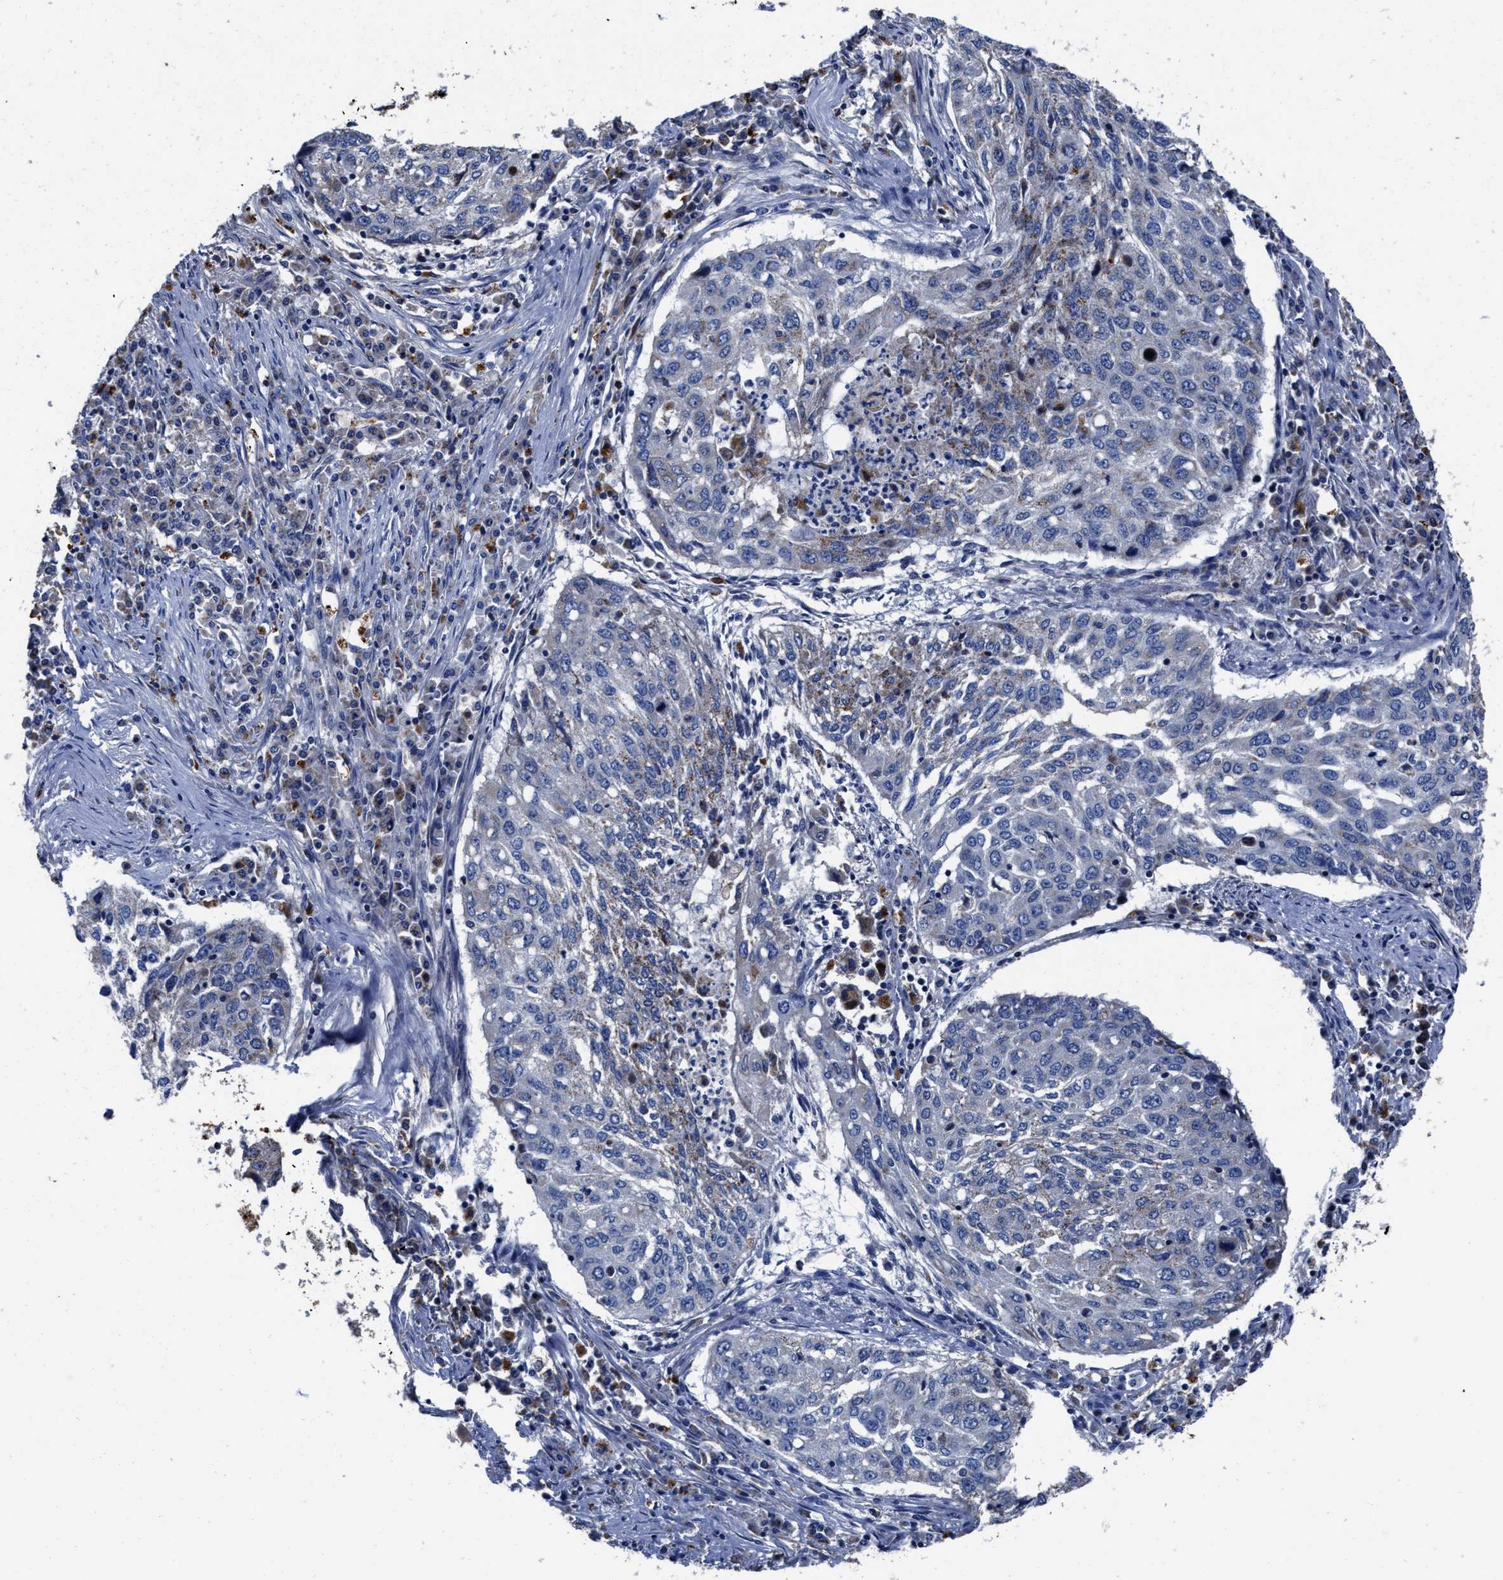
{"staining": {"intensity": "negative", "quantity": "none", "location": "none"}, "tissue": "lung cancer", "cell_type": "Tumor cells", "image_type": "cancer", "snomed": [{"axis": "morphology", "description": "Squamous cell carcinoma, NOS"}, {"axis": "topography", "description": "Lung"}], "caption": "Protein analysis of lung cancer exhibits no significant expression in tumor cells.", "gene": "CACNA1D", "patient": {"sex": "female", "age": 63}}